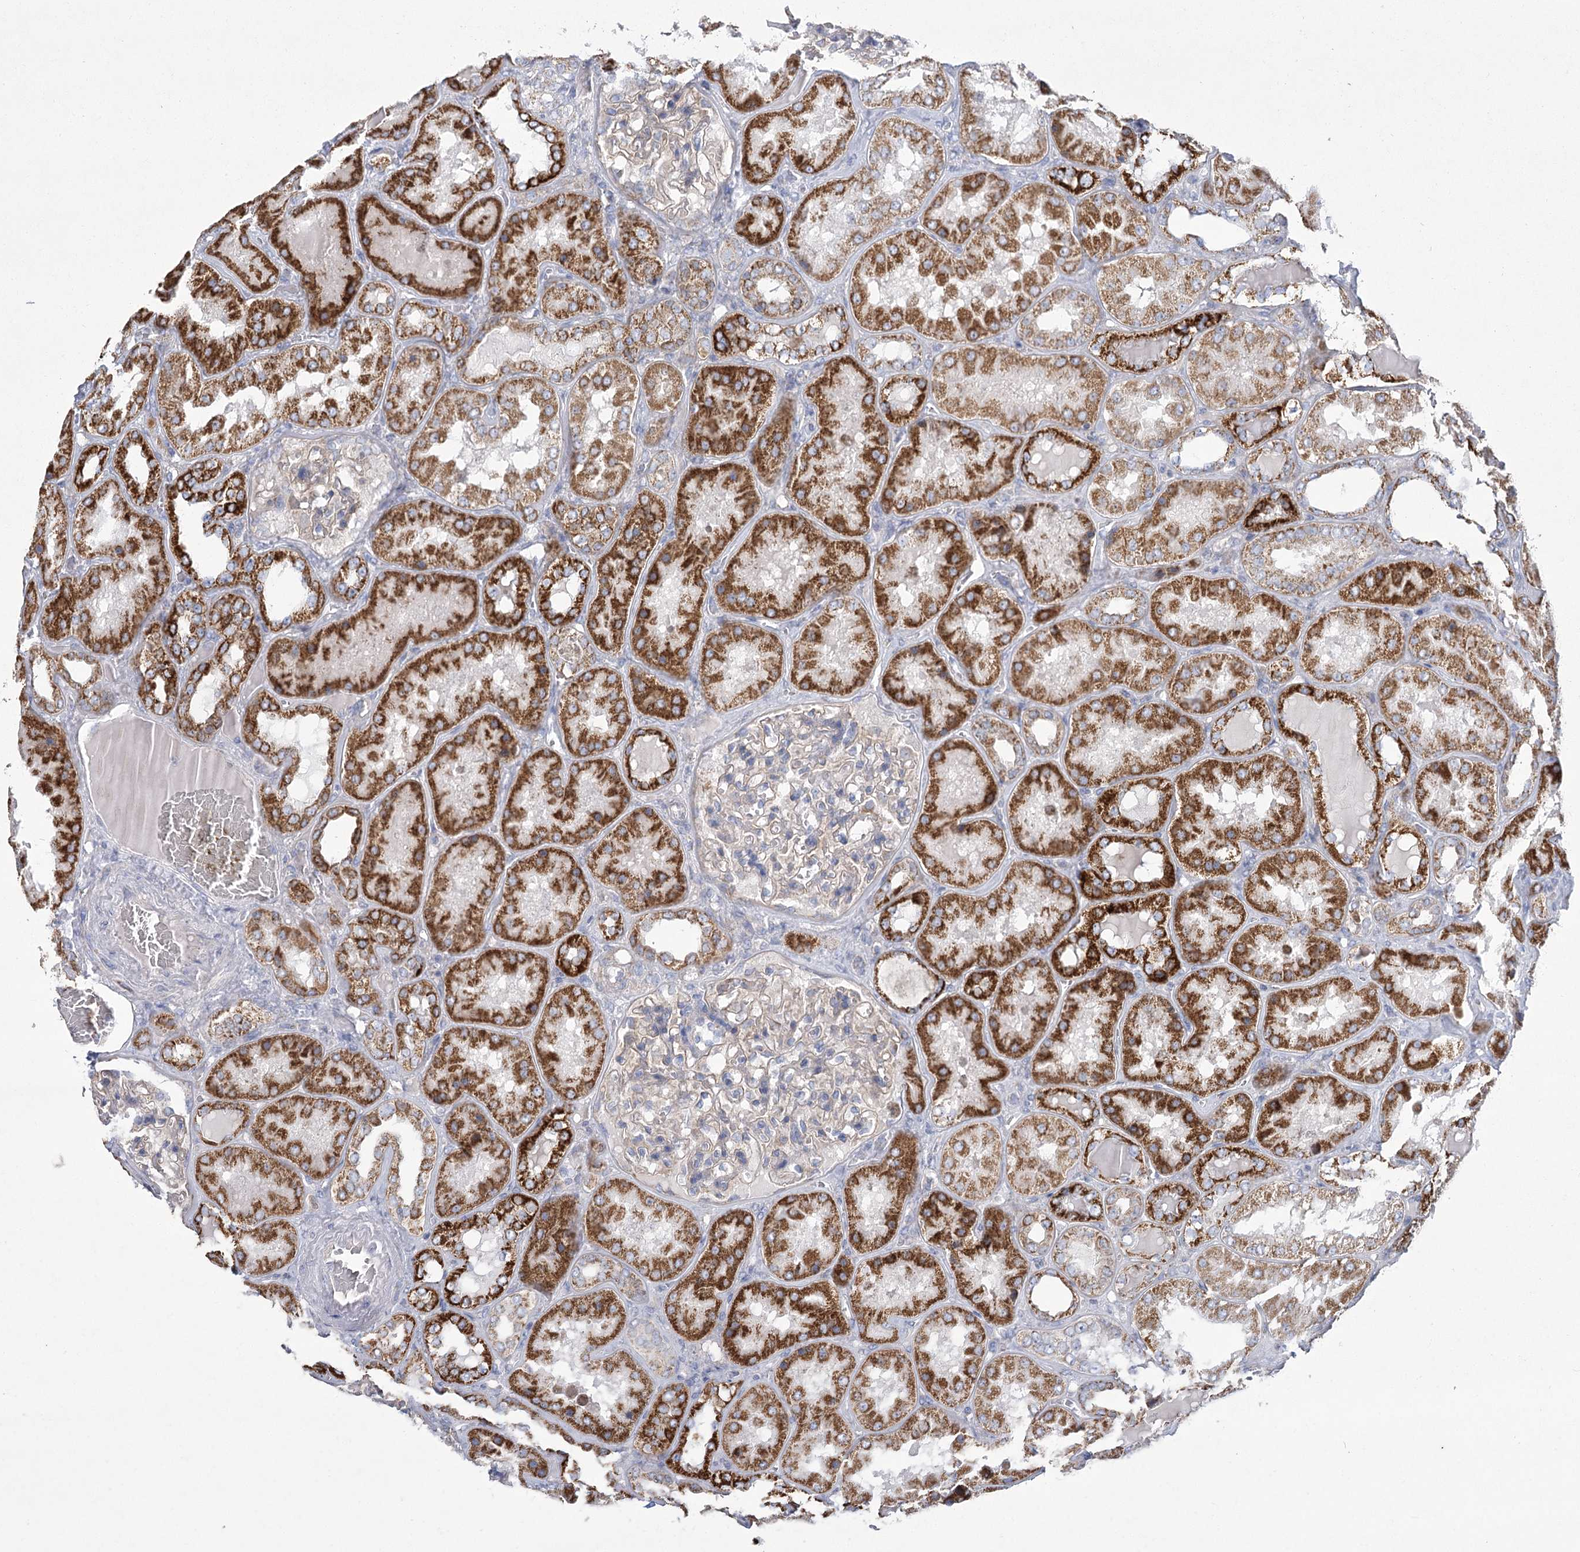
{"staining": {"intensity": "weak", "quantity": "<25%", "location": "cytoplasmic/membranous"}, "tissue": "kidney", "cell_type": "Cells in glomeruli", "image_type": "normal", "snomed": [{"axis": "morphology", "description": "Normal tissue, NOS"}, {"axis": "topography", "description": "Kidney"}], "caption": "Immunohistochemical staining of unremarkable human kidney shows no significant positivity in cells in glomeruli.", "gene": "SNX7", "patient": {"sex": "female", "age": 56}}